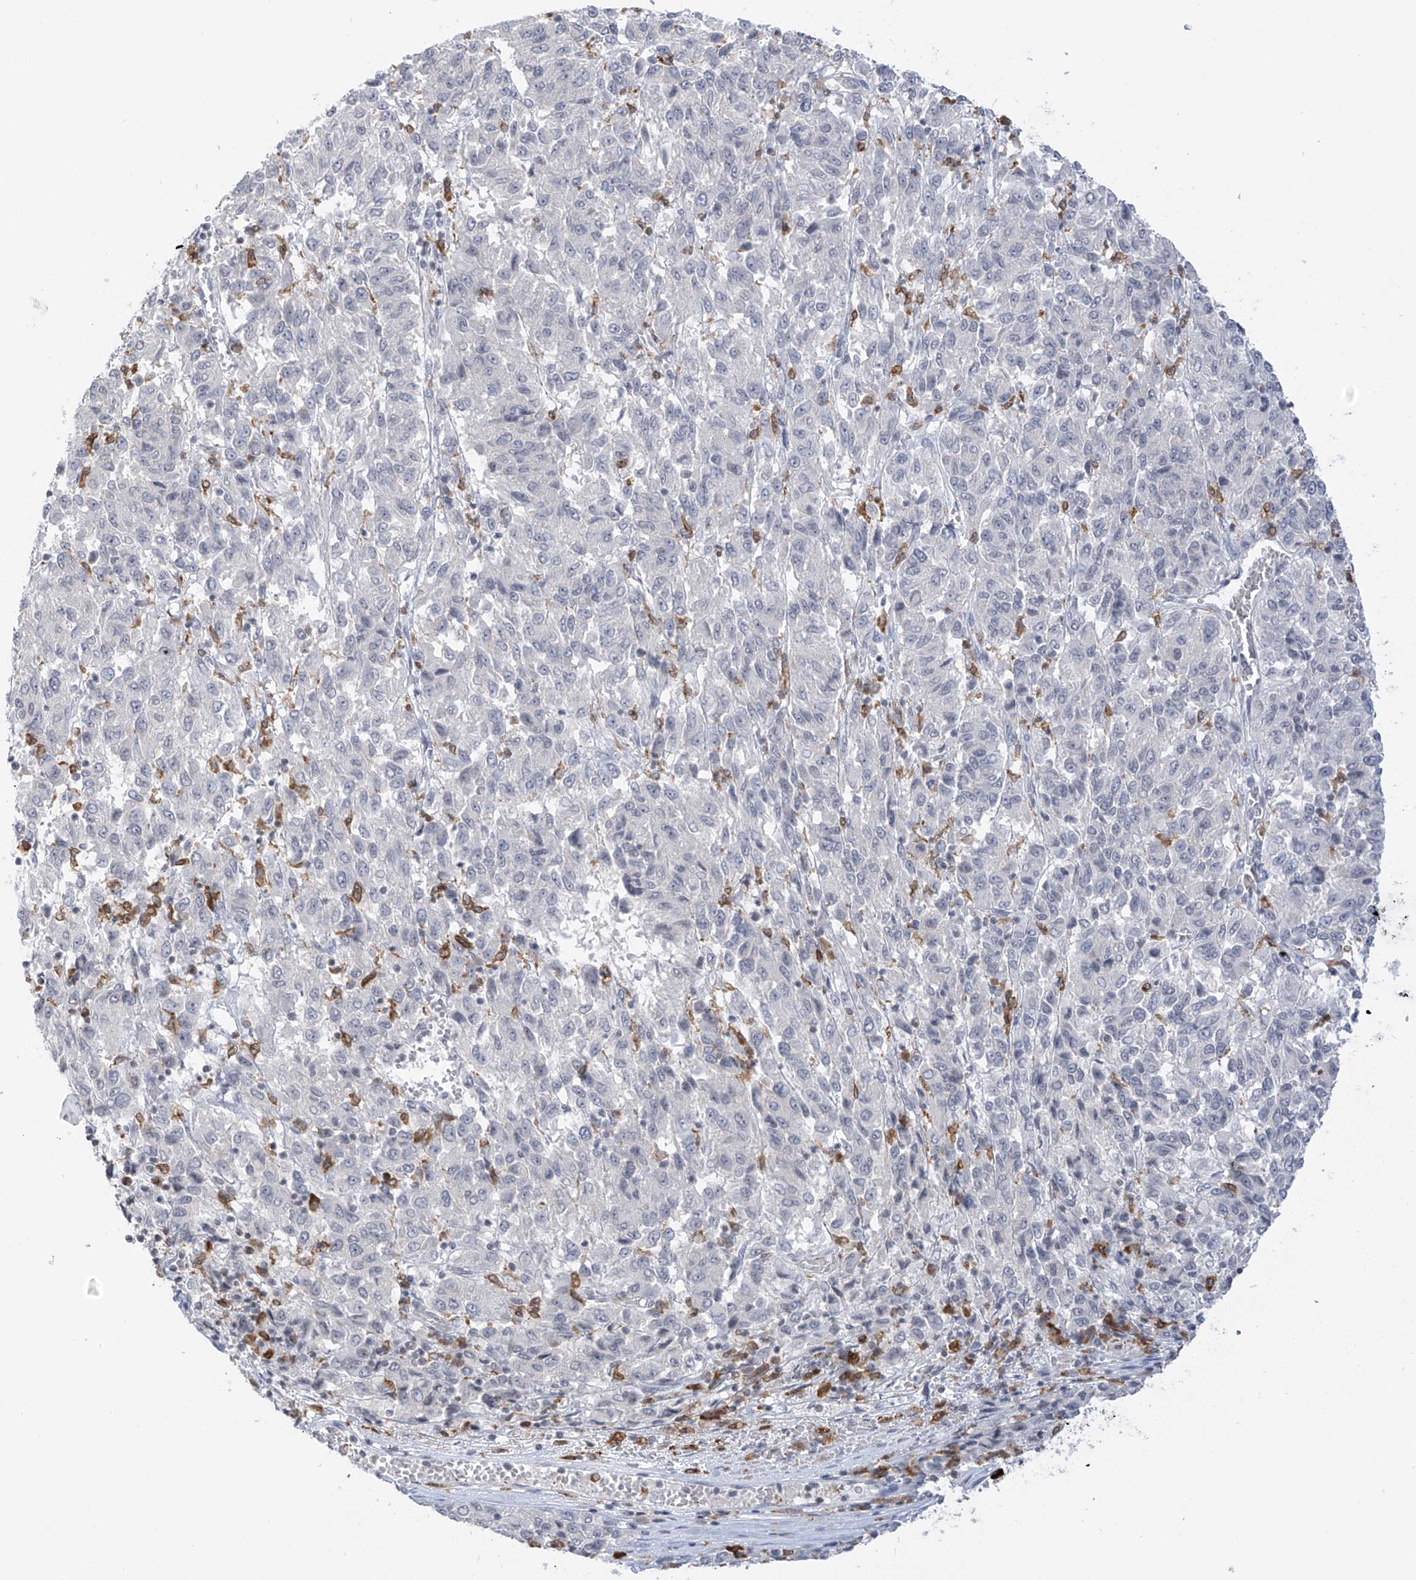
{"staining": {"intensity": "negative", "quantity": "none", "location": "none"}, "tissue": "melanoma", "cell_type": "Tumor cells", "image_type": "cancer", "snomed": [{"axis": "morphology", "description": "Malignant melanoma, Metastatic site"}, {"axis": "topography", "description": "Lung"}], "caption": "Tumor cells are negative for protein expression in human melanoma. The staining is performed using DAB brown chromogen with nuclei counter-stained in using hematoxylin.", "gene": "TBXAS1", "patient": {"sex": "male", "age": 64}}